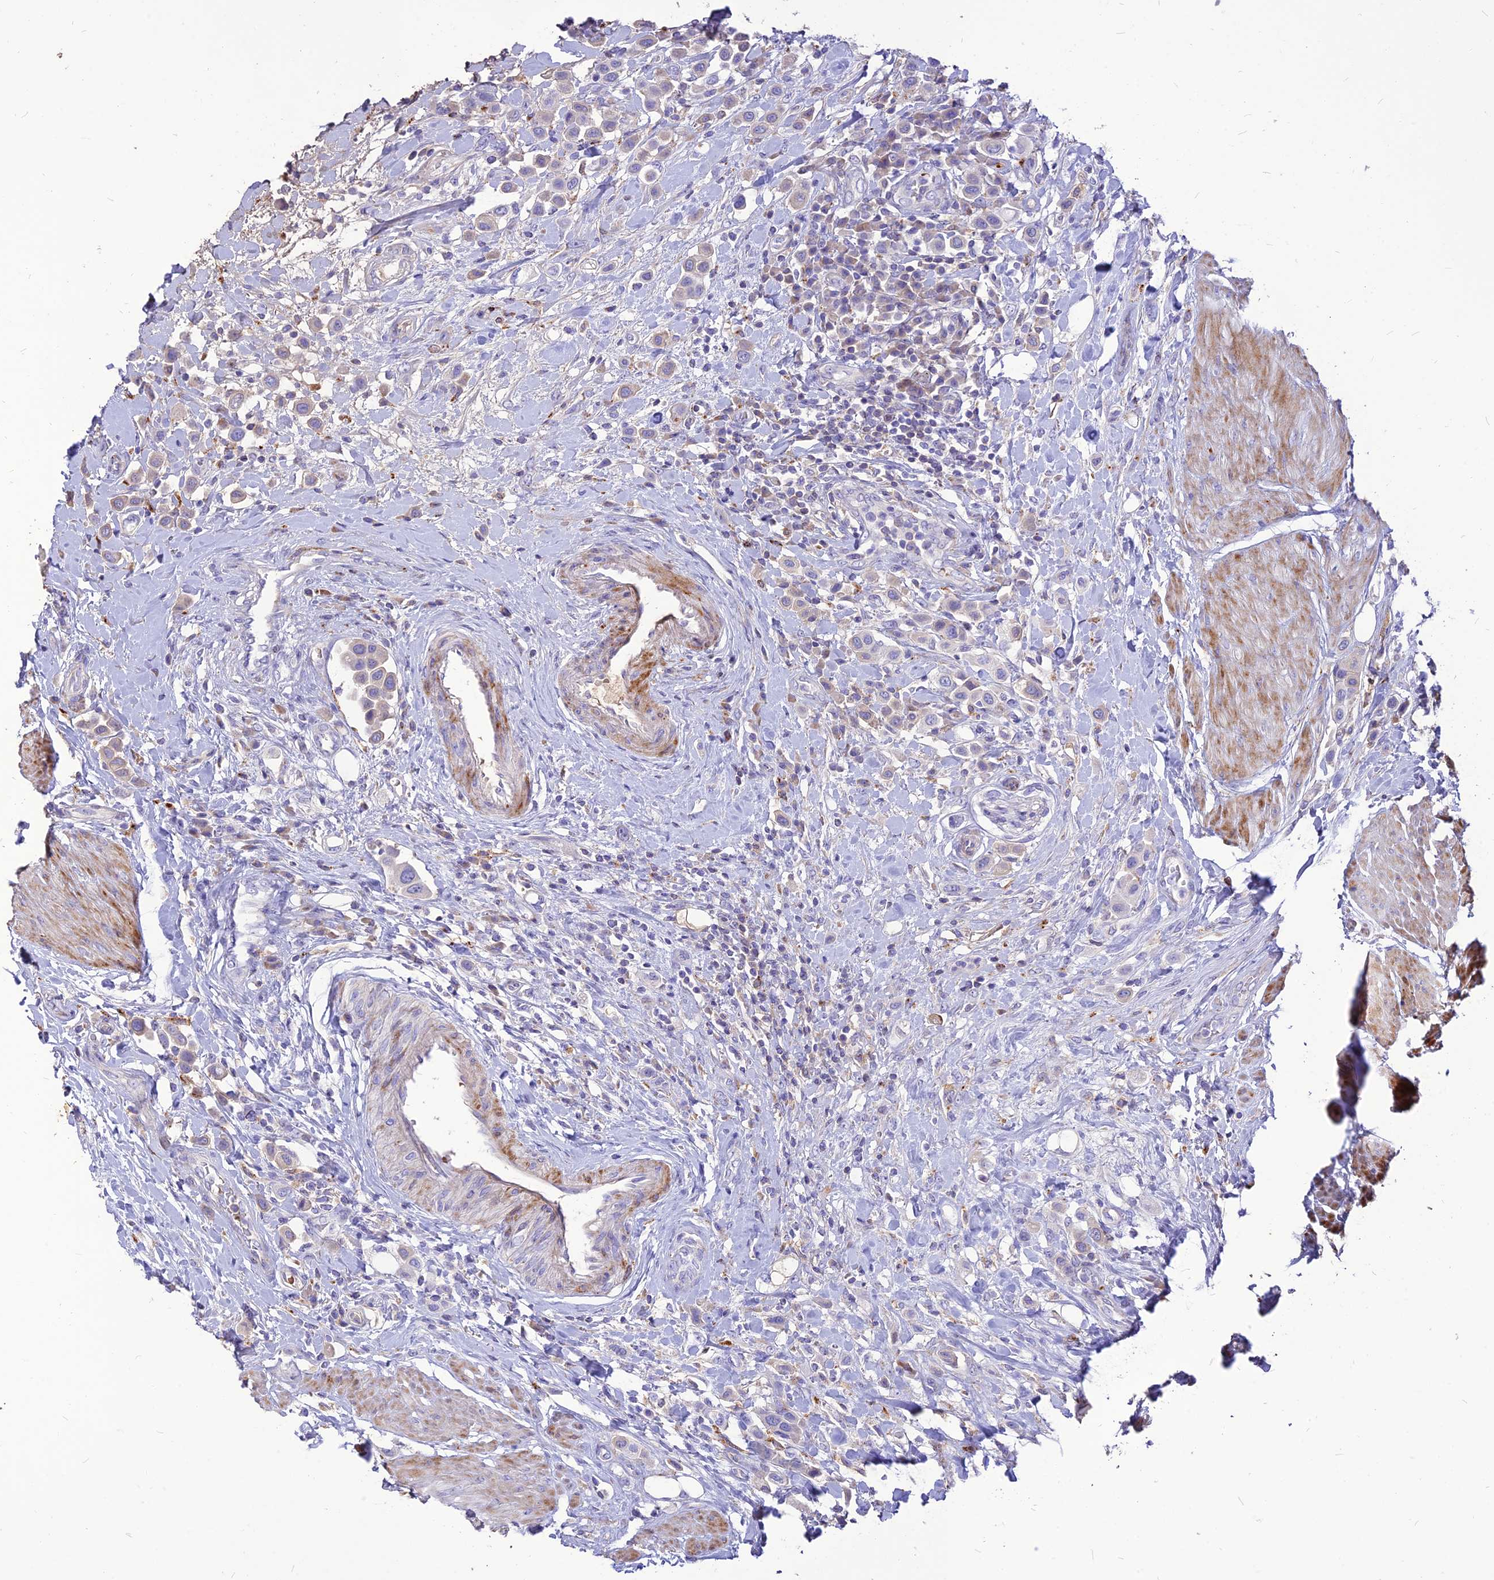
{"staining": {"intensity": "negative", "quantity": "none", "location": "none"}, "tissue": "urothelial cancer", "cell_type": "Tumor cells", "image_type": "cancer", "snomed": [{"axis": "morphology", "description": "Urothelial carcinoma, High grade"}, {"axis": "topography", "description": "Urinary bladder"}], "caption": "A photomicrograph of urothelial cancer stained for a protein displays no brown staining in tumor cells. Brightfield microscopy of IHC stained with DAB (3,3'-diaminobenzidine) (brown) and hematoxylin (blue), captured at high magnification.", "gene": "RIMOC1", "patient": {"sex": "male", "age": 50}}